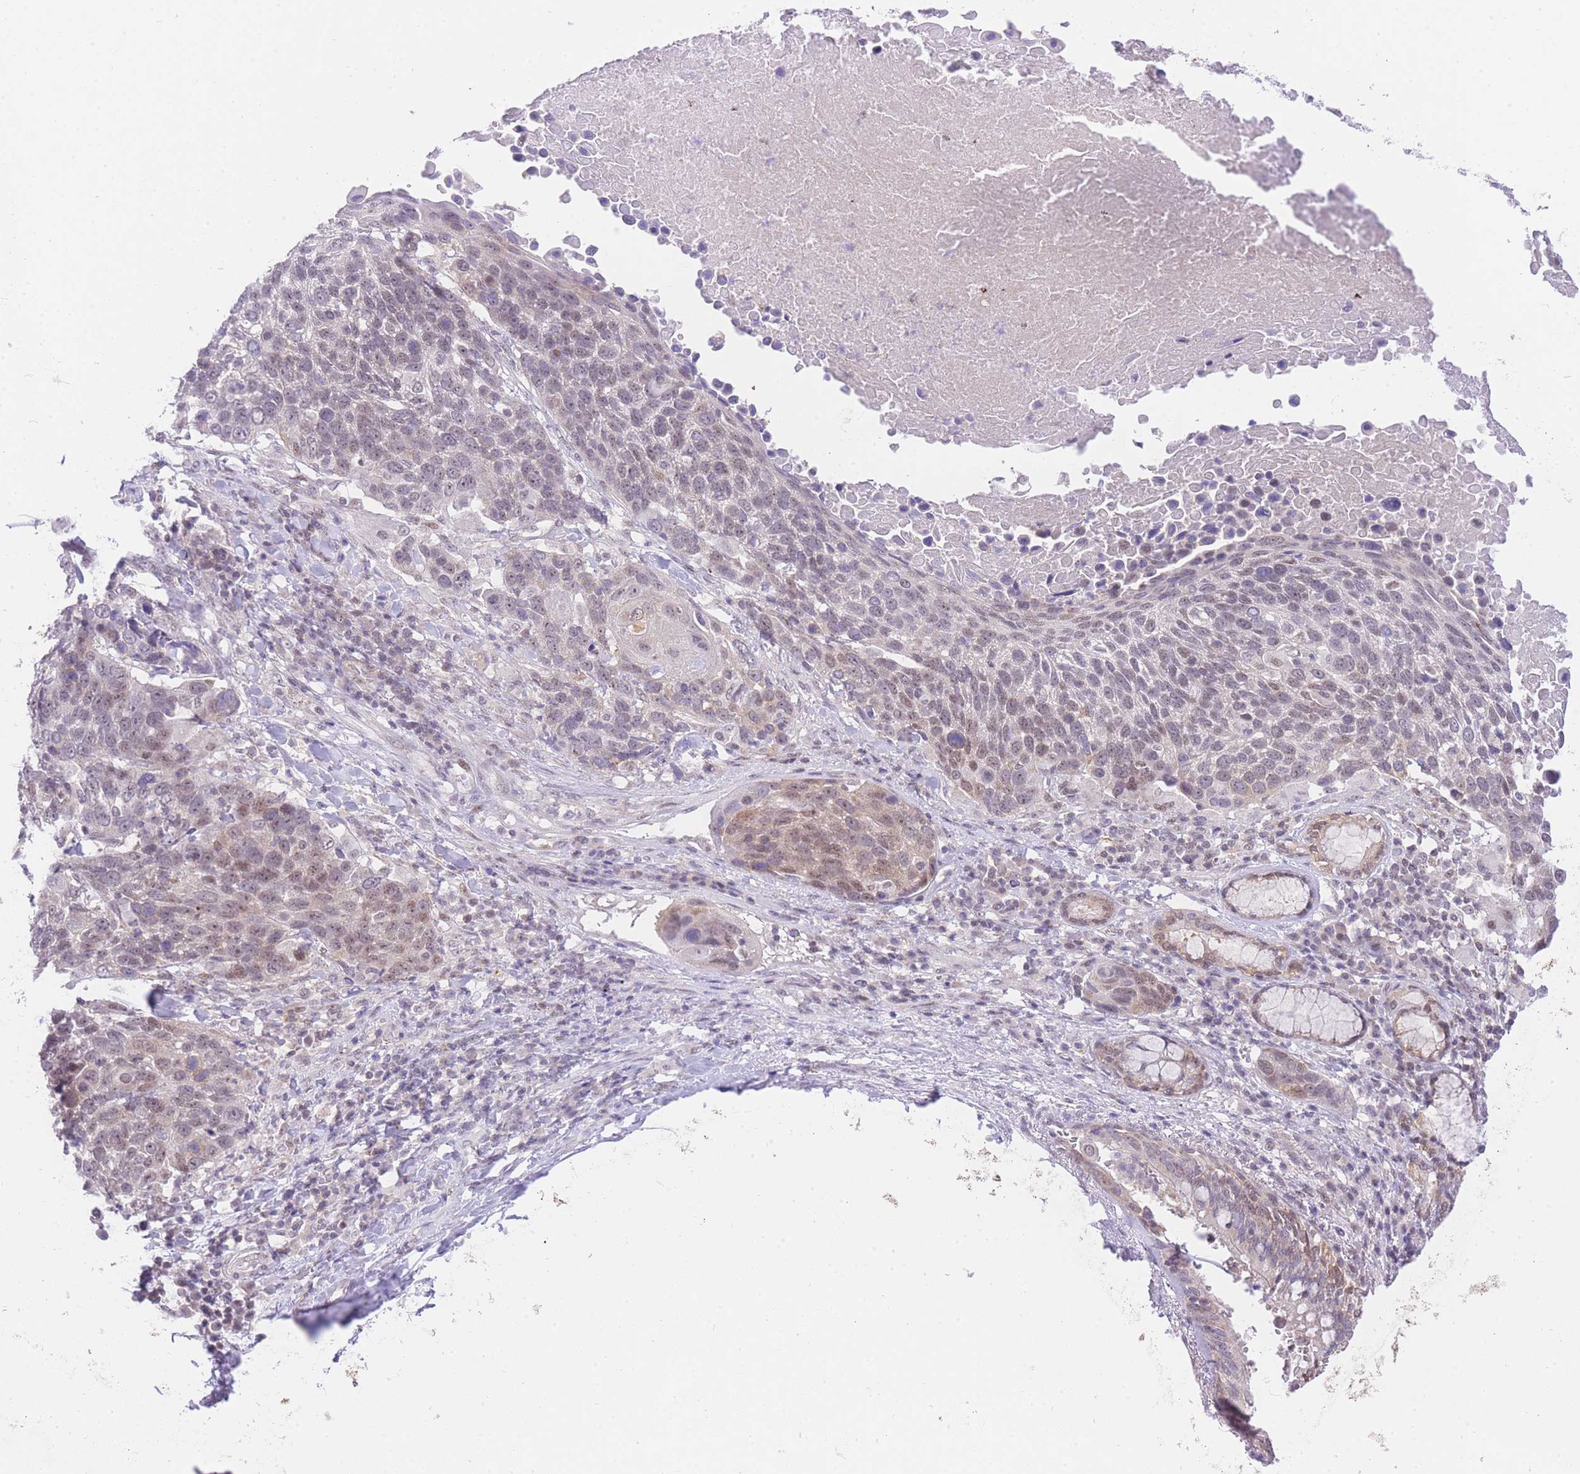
{"staining": {"intensity": "moderate", "quantity": ">75%", "location": "cytoplasmic/membranous,nuclear"}, "tissue": "lung cancer", "cell_type": "Tumor cells", "image_type": "cancer", "snomed": [{"axis": "morphology", "description": "Squamous cell carcinoma, NOS"}, {"axis": "topography", "description": "Lung"}], "caption": "An immunohistochemistry (IHC) histopathology image of tumor tissue is shown. Protein staining in brown shows moderate cytoplasmic/membranous and nuclear positivity in lung cancer (squamous cell carcinoma) within tumor cells.", "gene": "STK39", "patient": {"sex": "male", "age": 66}}